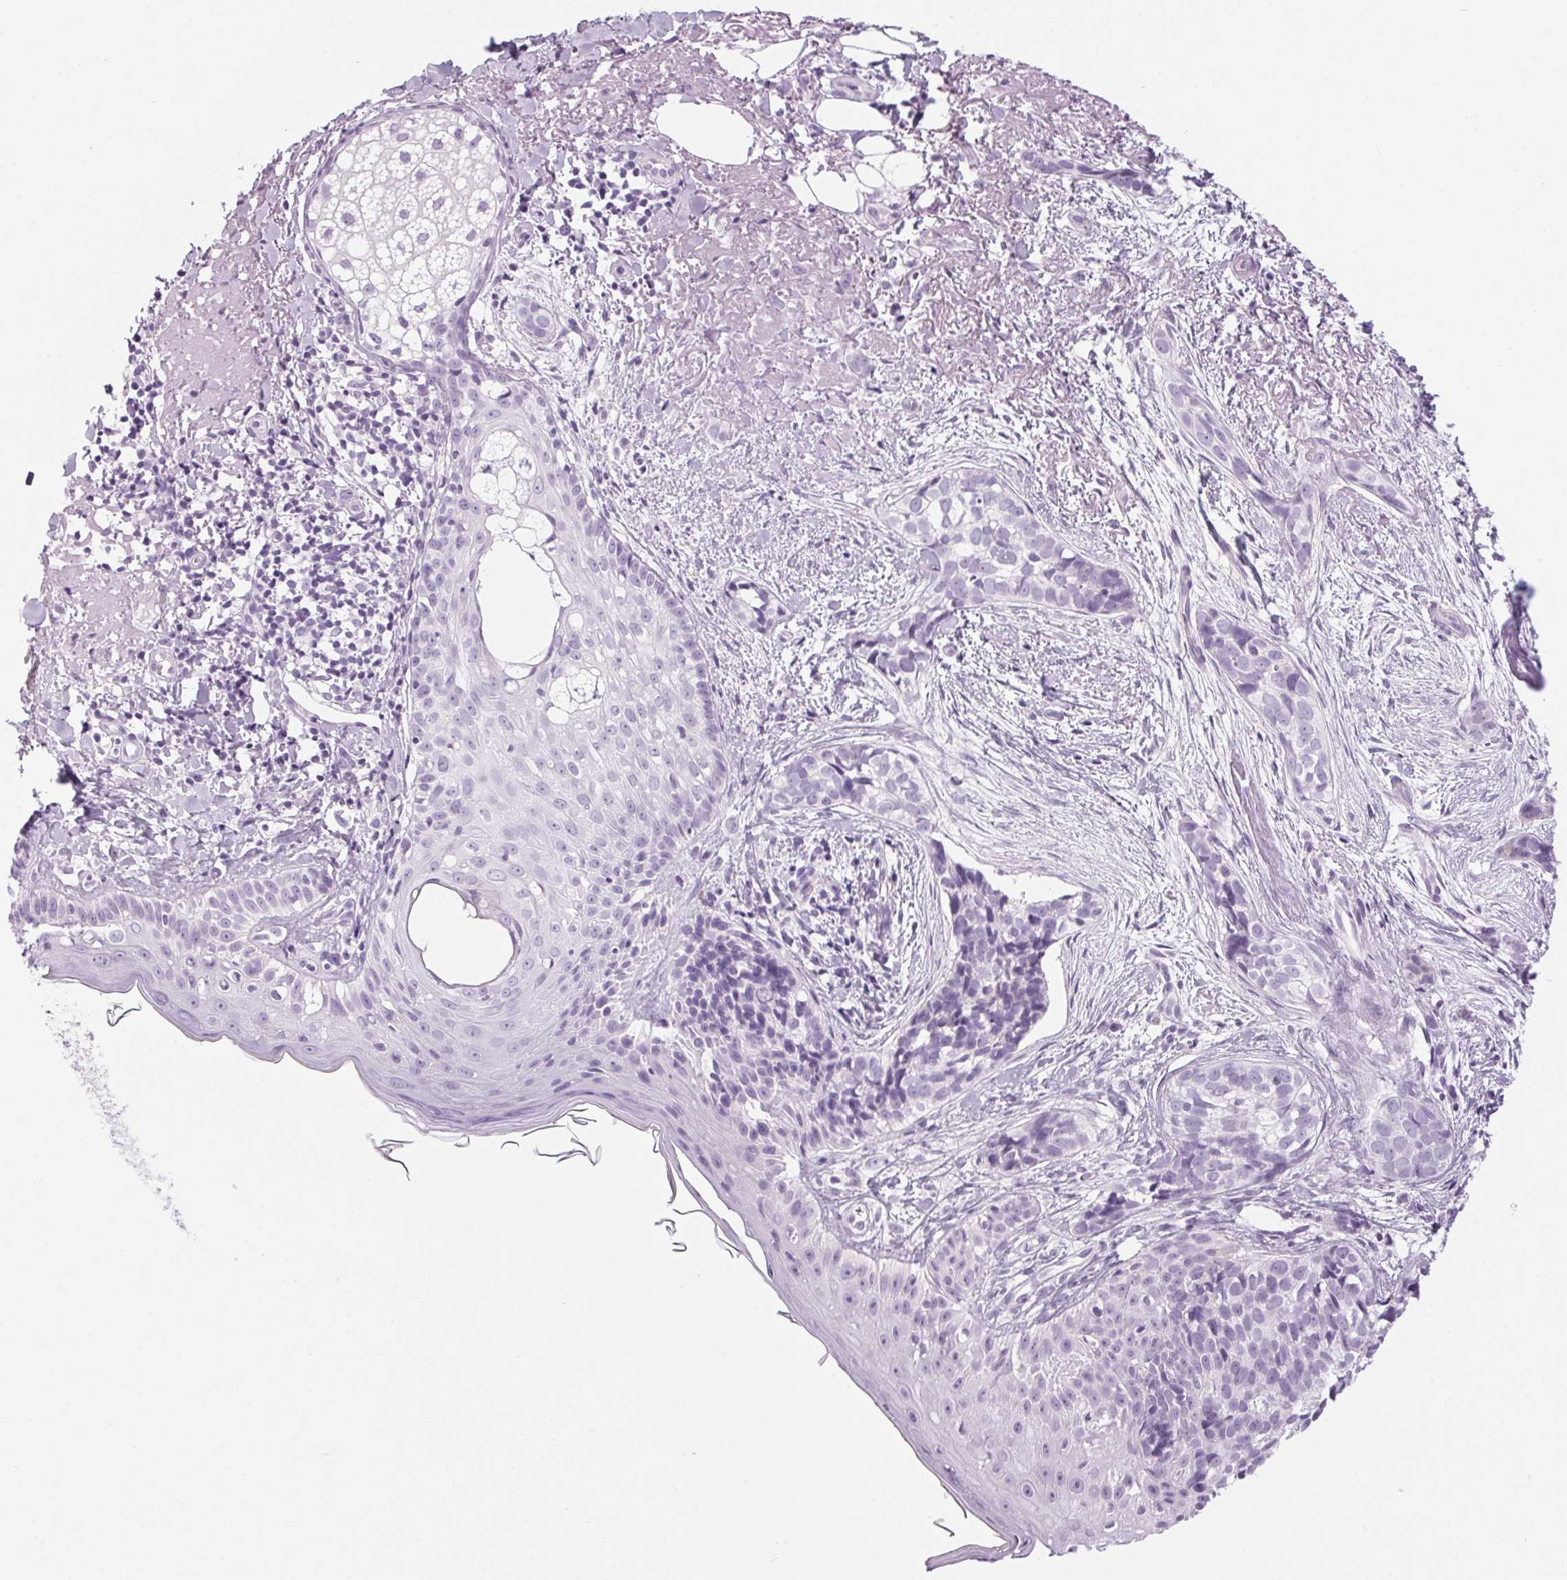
{"staining": {"intensity": "negative", "quantity": "none", "location": "none"}, "tissue": "skin cancer", "cell_type": "Tumor cells", "image_type": "cancer", "snomed": [{"axis": "morphology", "description": "Basal cell carcinoma"}, {"axis": "topography", "description": "Skin"}], "caption": "Immunohistochemistry image of human basal cell carcinoma (skin) stained for a protein (brown), which reveals no staining in tumor cells. (Stains: DAB (3,3'-diaminobenzidine) immunohistochemistry (IHC) with hematoxylin counter stain, Microscopy: brightfield microscopy at high magnification).", "gene": "LRP2", "patient": {"sex": "male", "age": 87}}